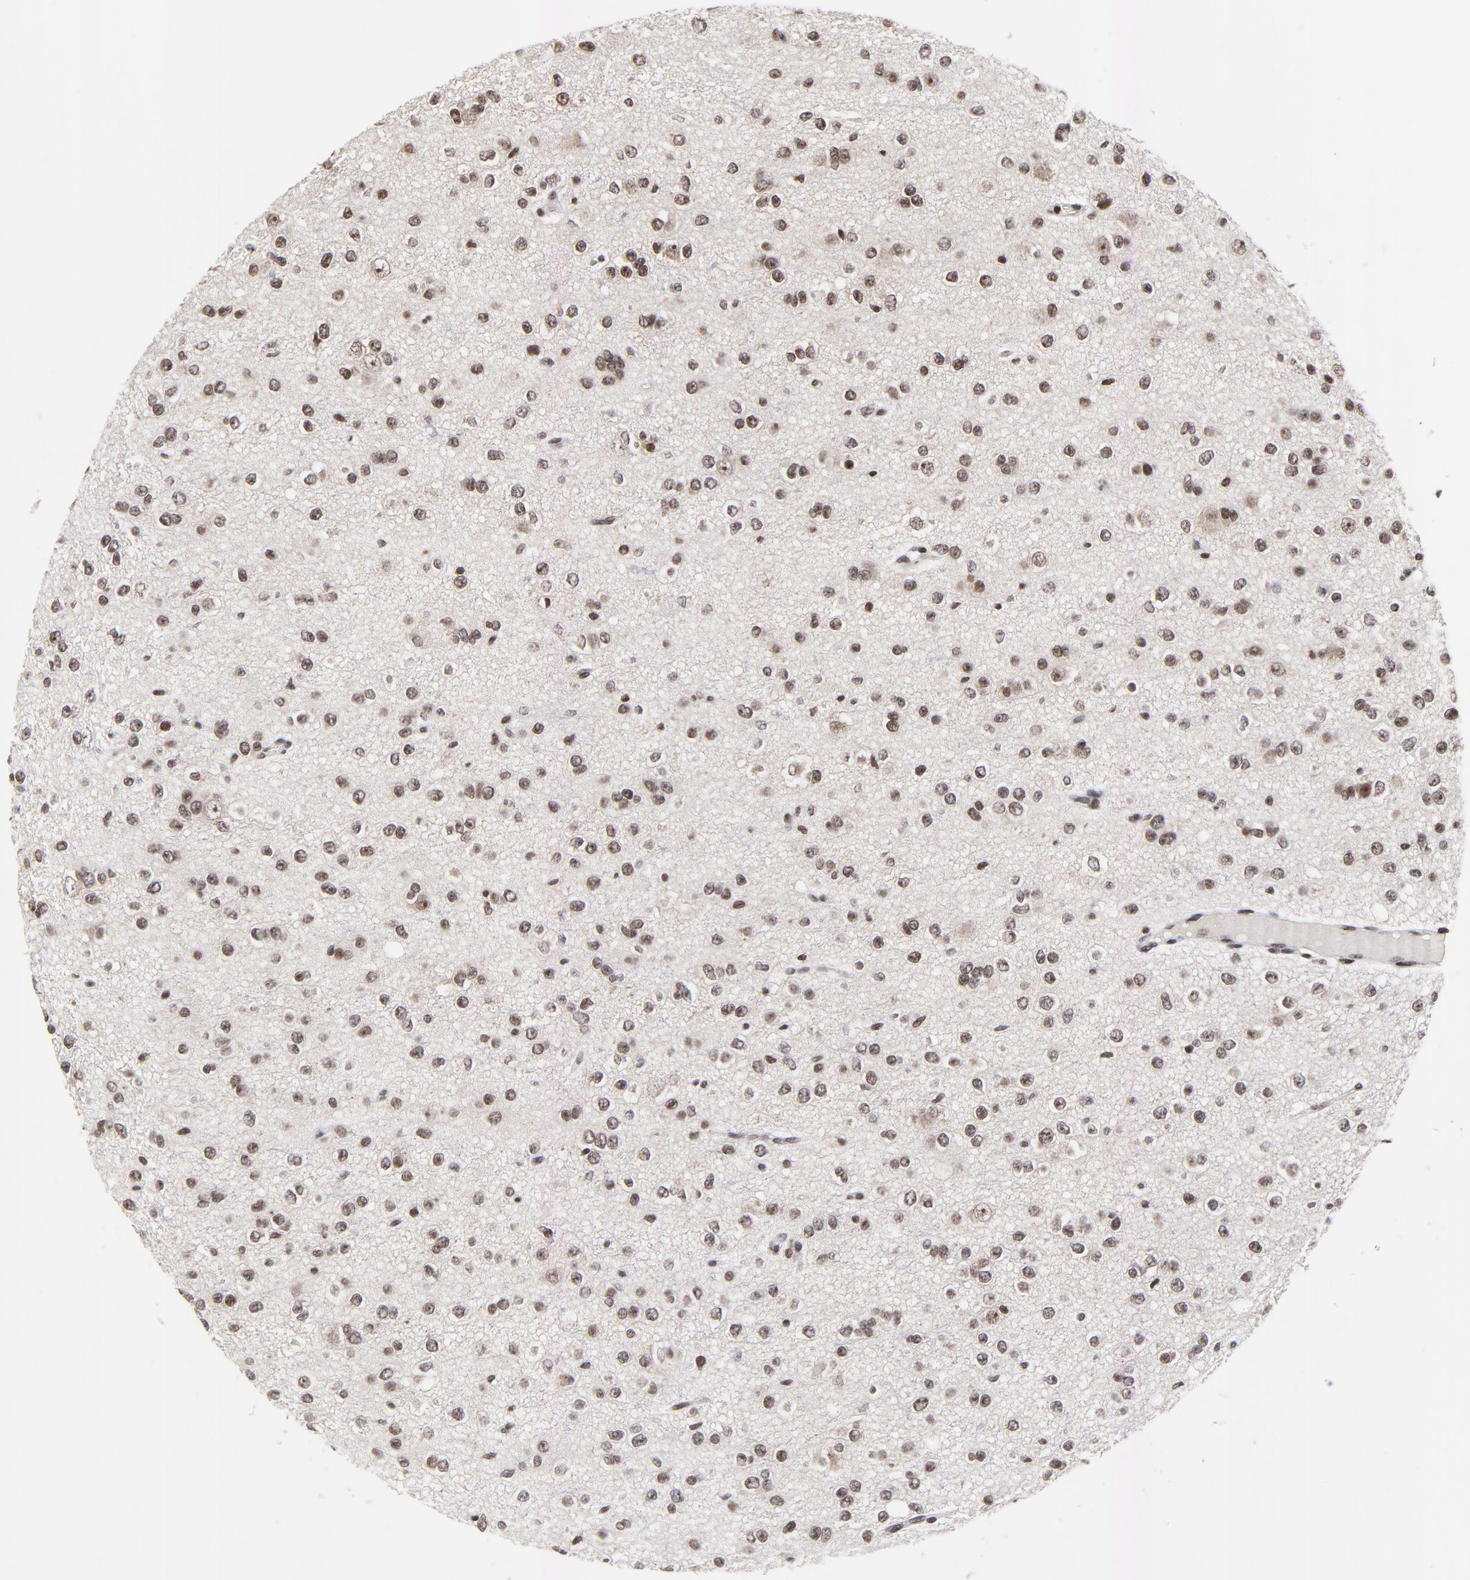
{"staining": {"intensity": "moderate", "quantity": ">75%", "location": "nuclear"}, "tissue": "glioma", "cell_type": "Tumor cells", "image_type": "cancer", "snomed": [{"axis": "morphology", "description": "Glioma, malignant, Low grade"}, {"axis": "topography", "description": "Brain"}], "caption": "The micrograph exhibits a brown stain indicating the presence of a protein in the nuclear of tumor cells in glioma.", "gene": "ZNF777", "patient": {"sex": "male", "age": 42}}